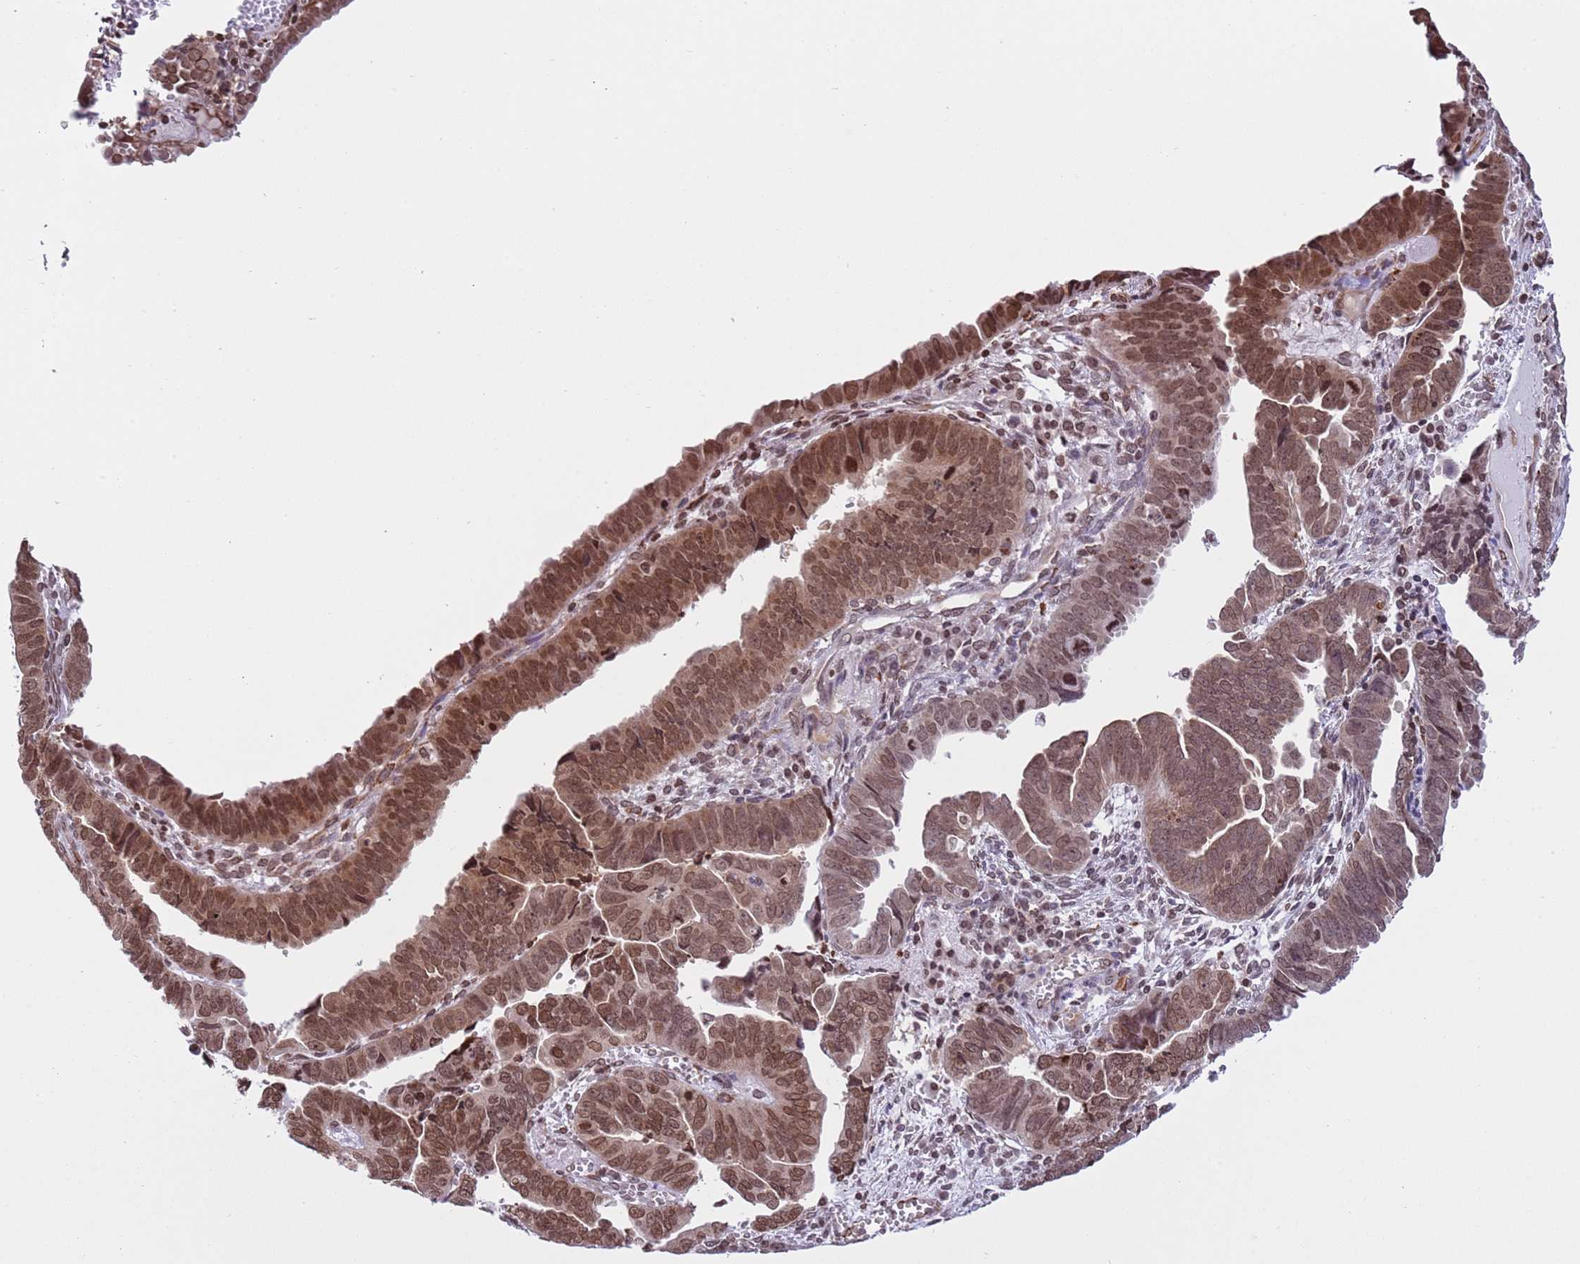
{"staining": {"intensity": "moderate", "quantity": ">75%", "location": "cytoplasmic/membranous,nuclear"}, "tissue": "endometrial cancer", "cell_type": "Tumor cells", "image_type": "cancer", "snomed": [{"axis": "morphology", "description": "Adenocarcinoma, NOS"}, {"axis": "topography", "description": "Endometrium"}], "caption": "Moderate cytoplasmic/membranous and nuclear expression for a protein is identified in approximately >75% of tumor cells of endometrial adenocarcinoma using immunohistochemistry (IHC).", "gene": "NRIP1", "patient": {"sex": "female", "age": 75}}